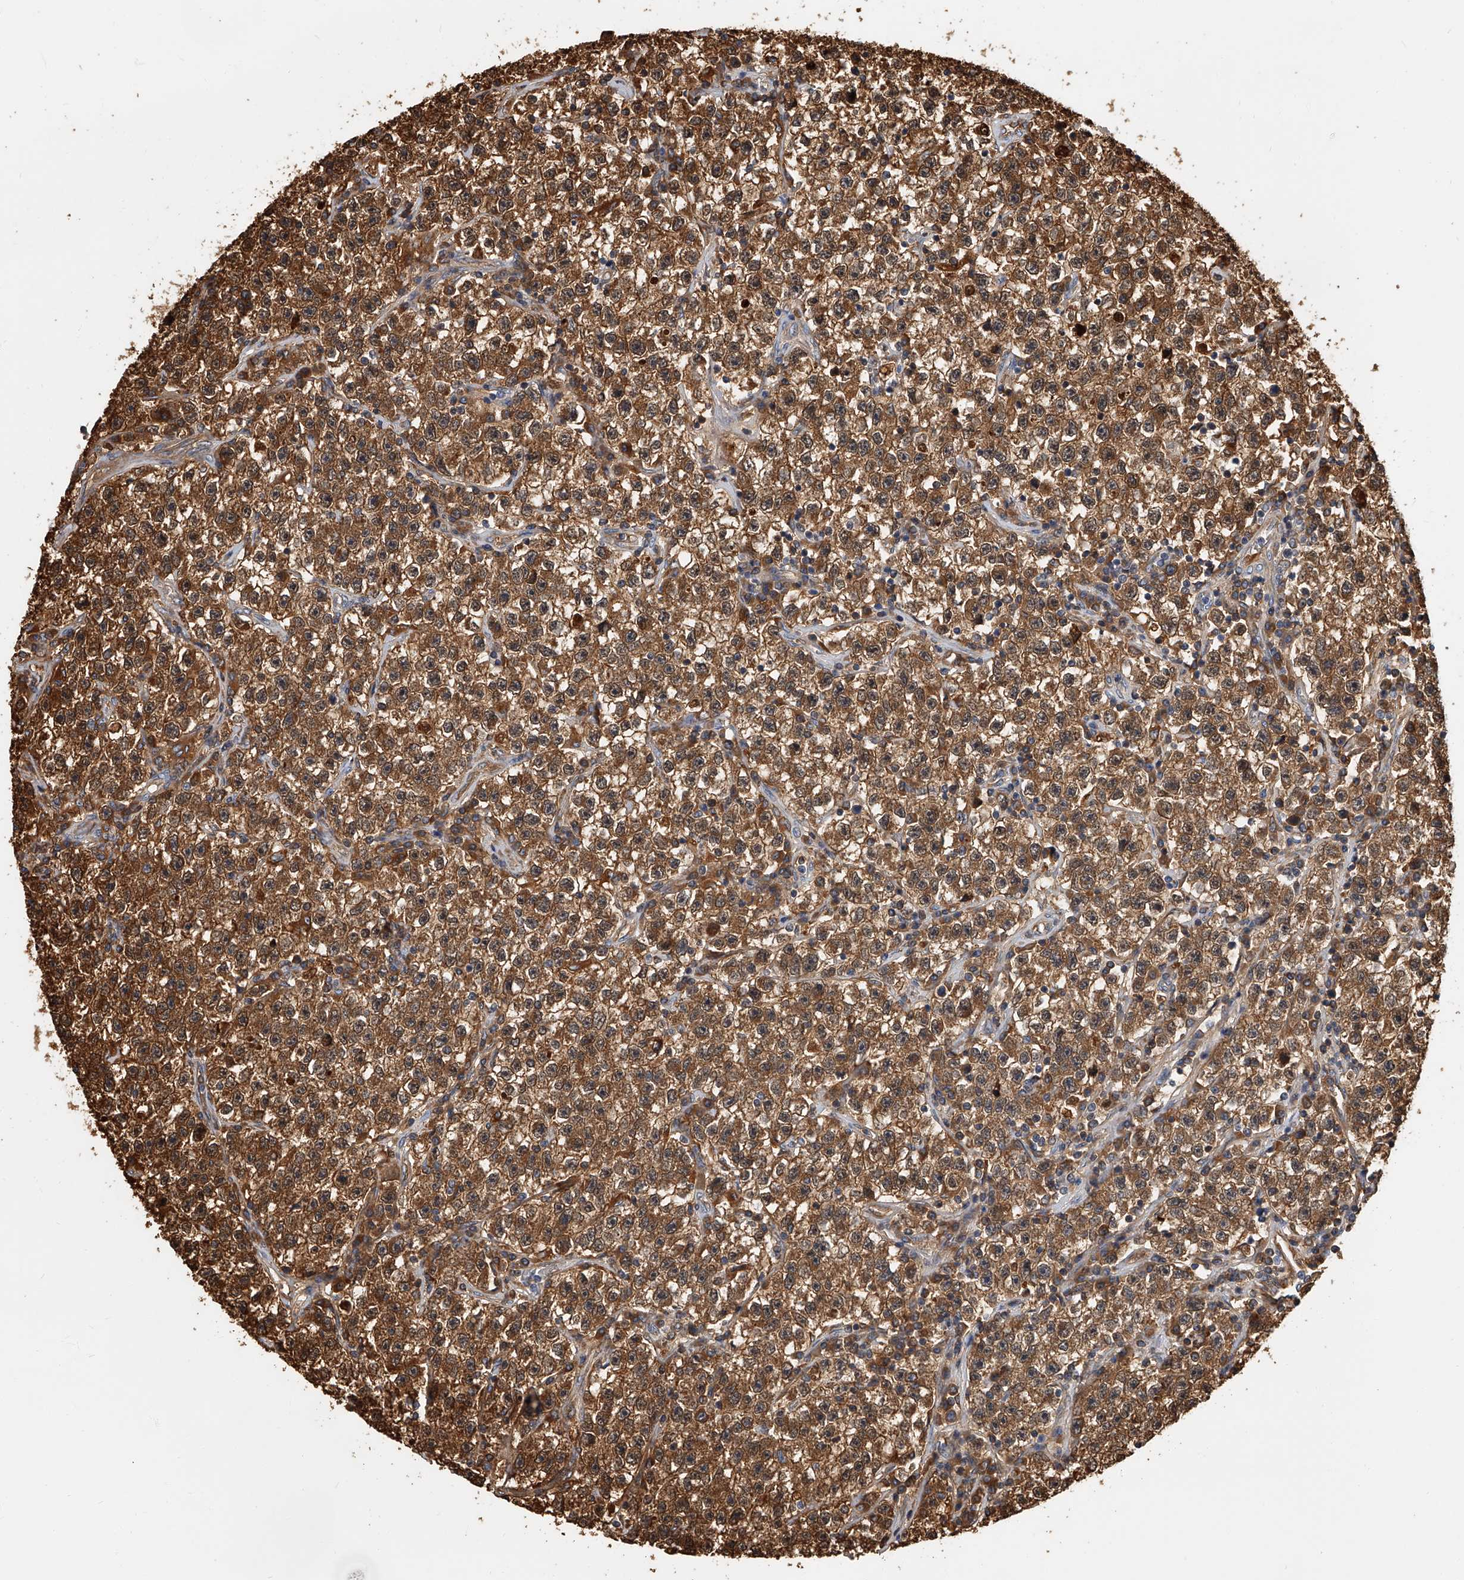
{"staining": {"intensity": "moderate", "quantity": ">75%", "location": "cytoplasmic/membranous"}, "tissue": "testis cancer", "cell_type": "Tumor cells", "image_type": "cancer", "snomed": [{"axis": "morphology", "description": "Seminoma, NOS"}, {"axis": "topography", "description": "Testis"}], "caption": "IHC image of neoplastic tissue: human testis cancer (seminoma) stained using immunohistochemistry (IHC) reveals medium levels of moderate protein expression localized specifically in the cytoplasmic/membranous of tumor cells, appearing as a cytoplasmic/membranous brown color.", "gene": "CD200", "patient": {"sex": "male", "age": 22}}